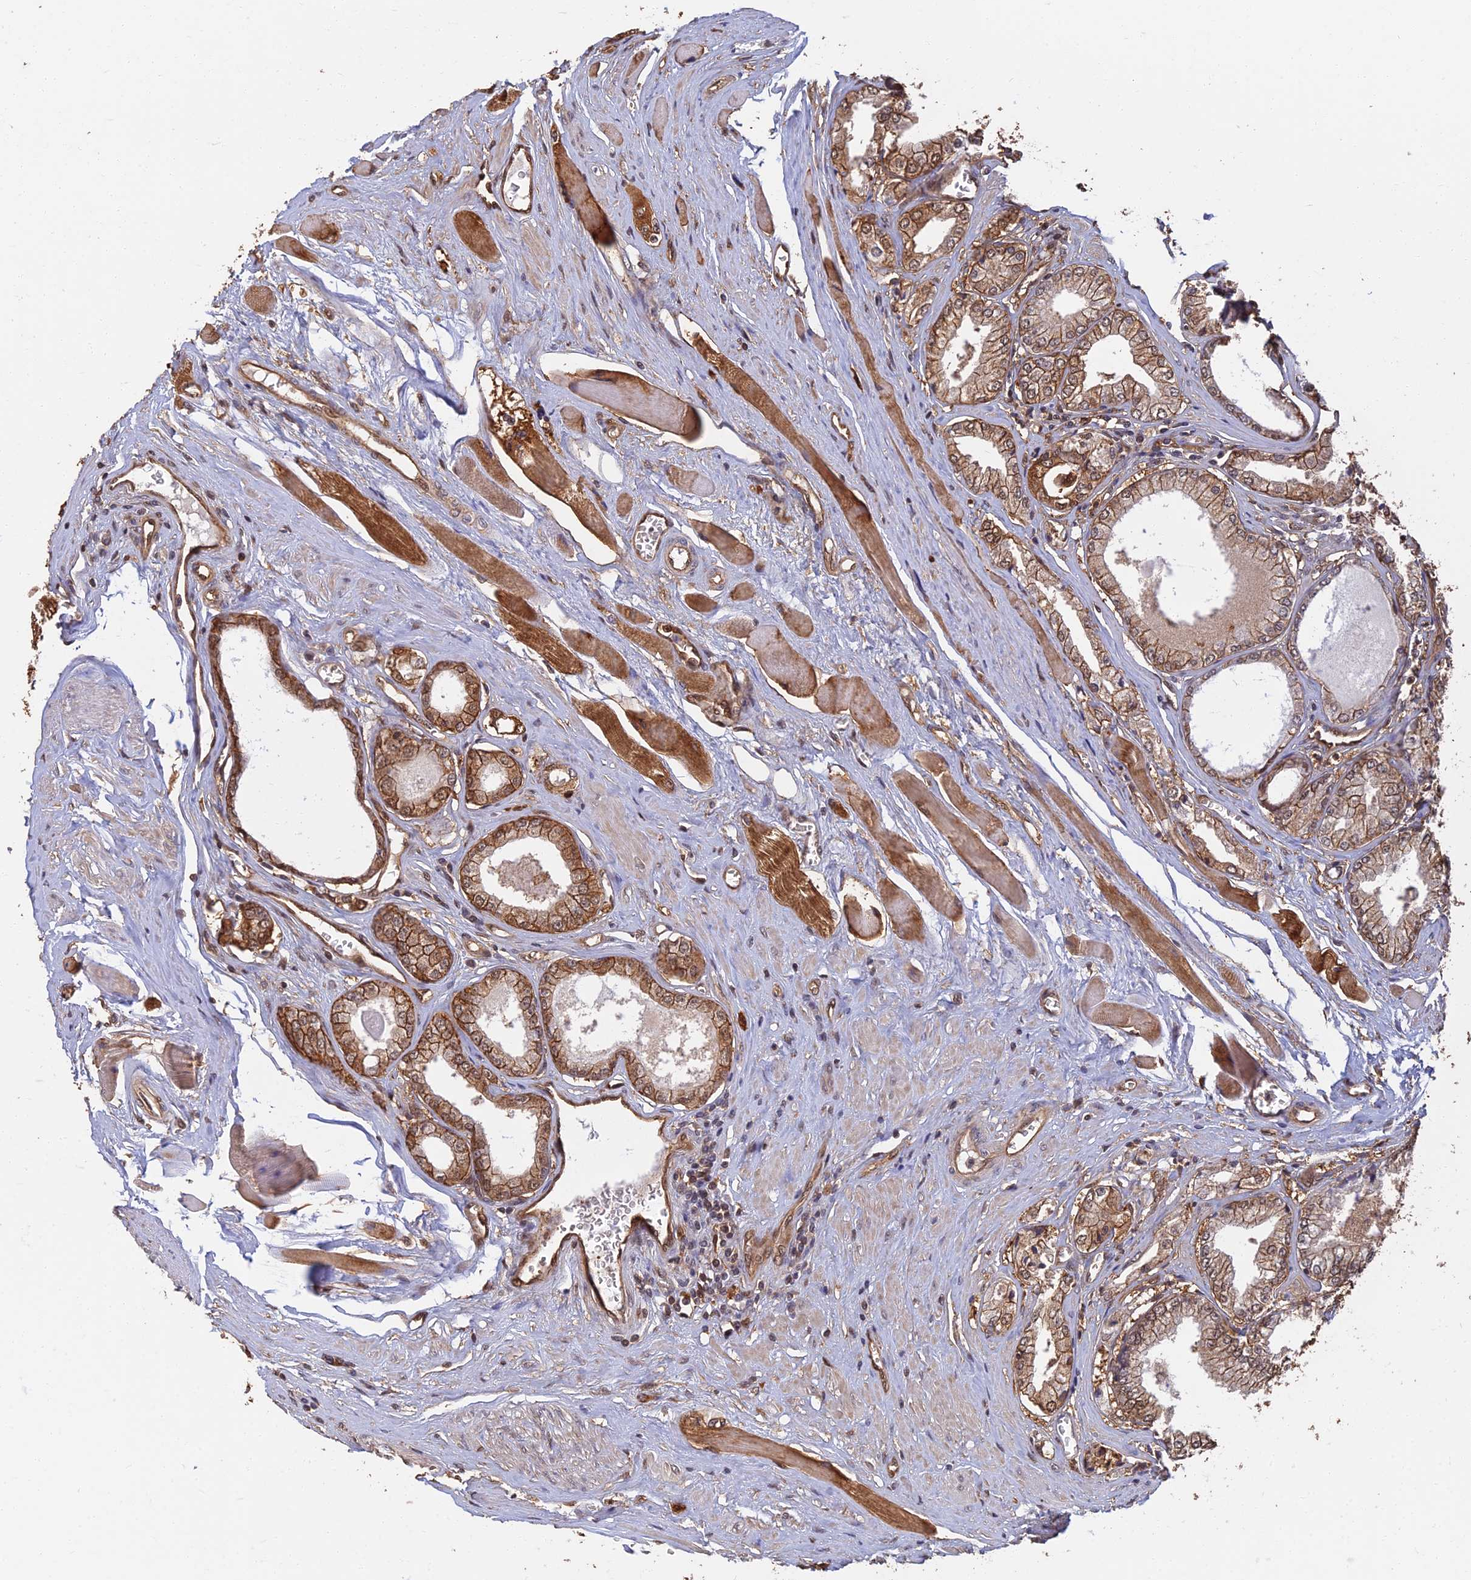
{"staining": {"intensity": "moderate", "quantity": ">75%", "location": "cytoplasmic/membranous"}, "tissue": "prostate cancer", "cell_type": "Tumor cells", "image_type": "cancer", "snomed": [{"axis": "morphology", "description": "Adenocarcinoma, Low grade"}, {"axis": "topography", "description": "Prostate"}], "caption": "This is an image of IHC staining of prostate cancer, which shows moderate expression in the cytoplasmic/membranous of tumor cells.", "gene": "LRRN3", "patient": {"sex": "male", "age": 60}}